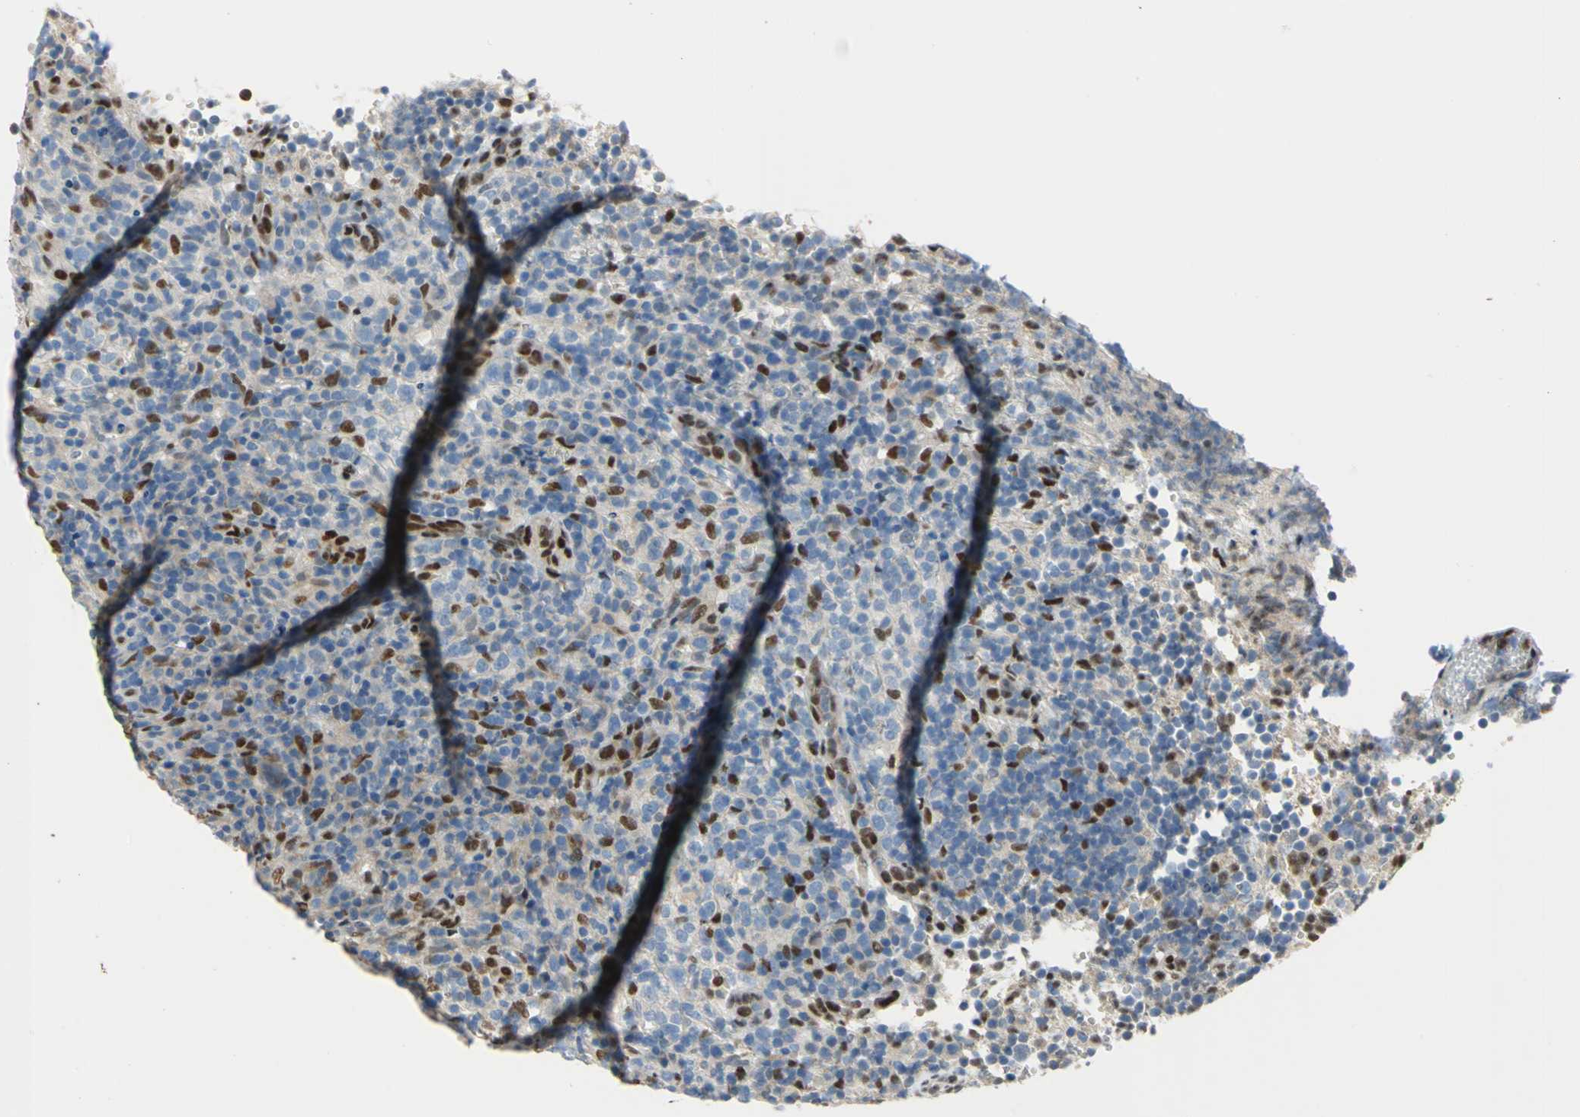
{"staining": {"intensity": "strong", "quantity": "25%-75%", "location": "cytoplasmic/membranous,nuclear"}, "tissue": "lymphoma", "cell_type": "Tumor cells", "image_type": "cancer", "snomed": [{"axis": "morphology", "description": "Malignant lymphoma, non-Hodgkin's type, High grade"}, {"axis": "topography", "description": "Lymph node"}], "caption": "A photomicrograph showing strong cytoplasmic/membranous and nuclear positivity in about 25%-75% of tumor cells in lymphoma, as visualized by brown immunohistochemical staining.", "gene": "RBFOX2", "patient": {"sex": "female", "age": 76}}